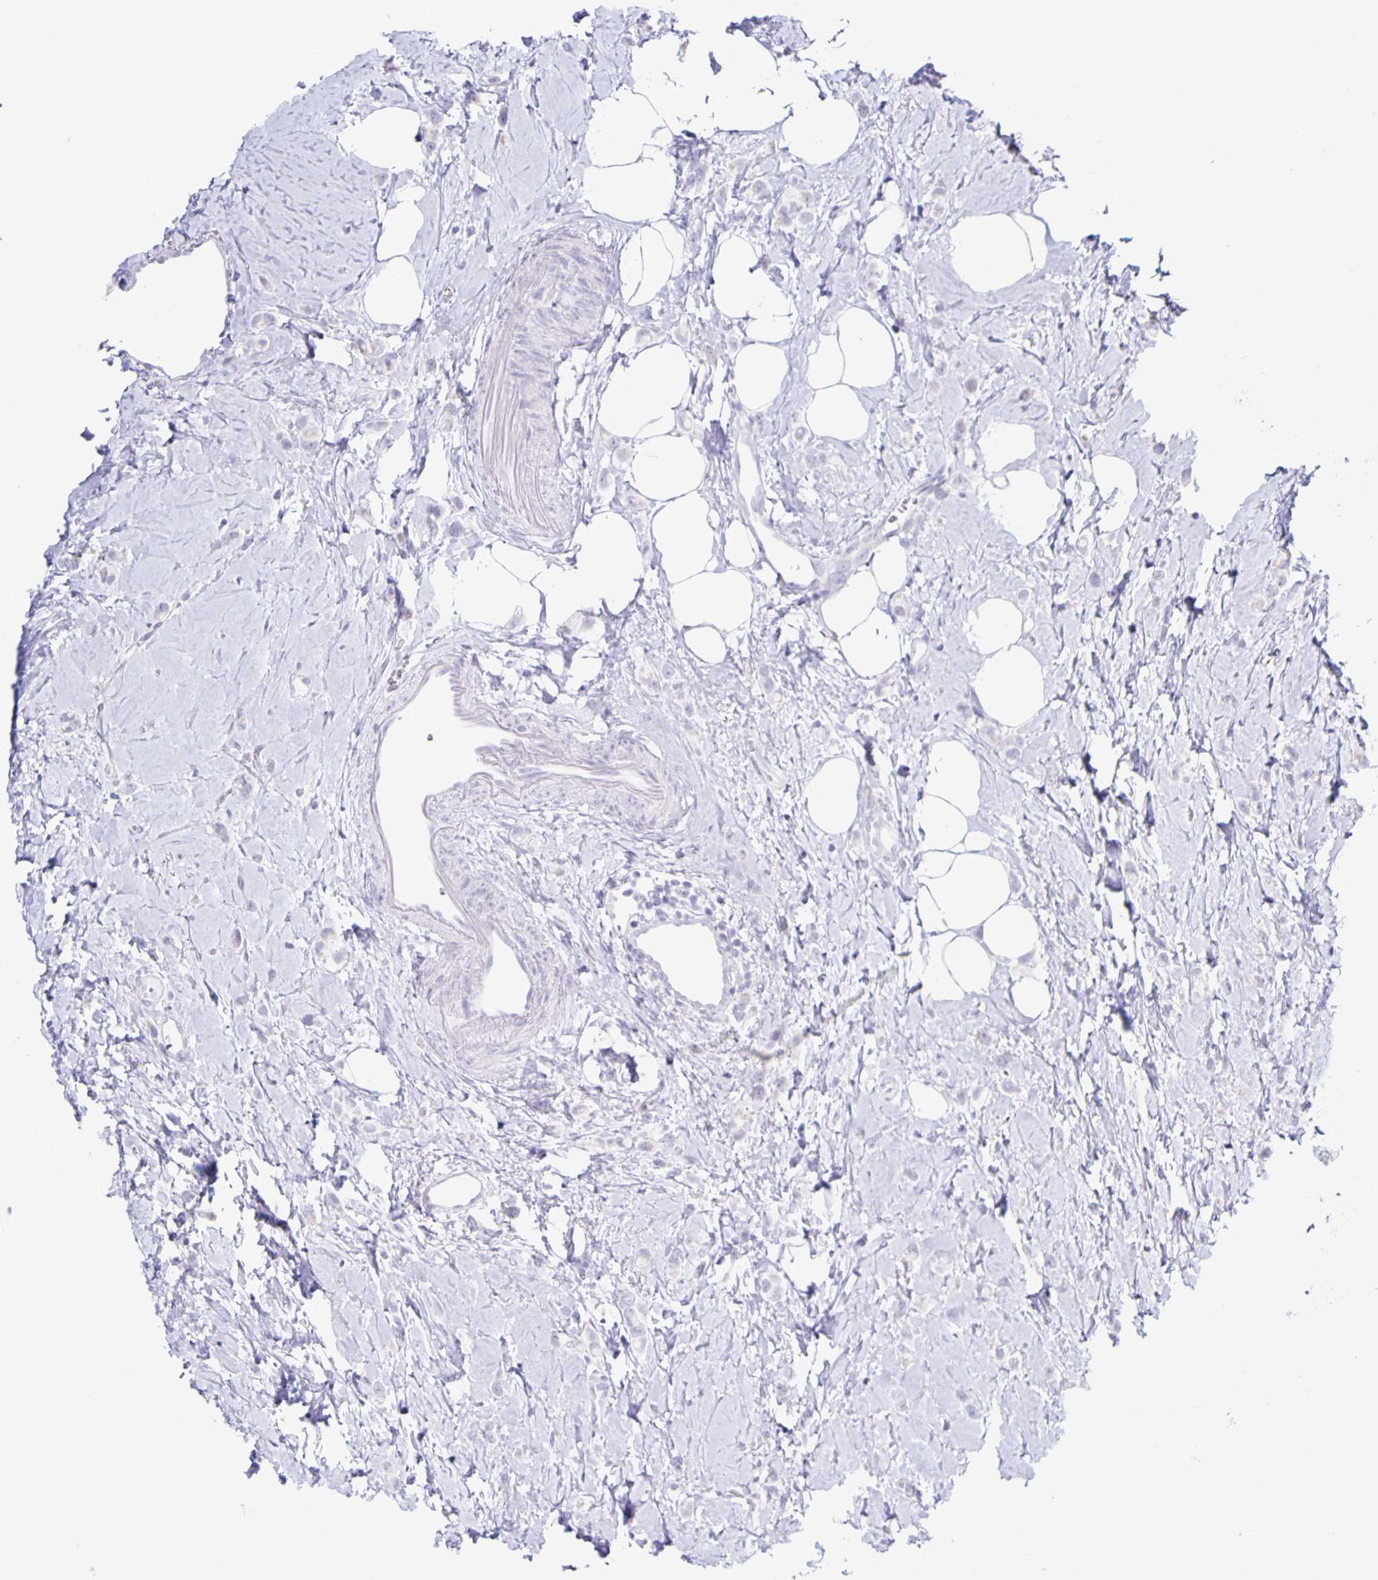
{"staining": {"intensity": "negative", "quantity": "none", "location": "none"}, "tissue": "breast cancer", "cell_type": "Tumor cells", "image_type": "cancer", "snomed": [{"axis": "morphology", "description": "Lobular carcinoma"}, {"axis": "topography", "description": "Breast"}], "caption": "High magnification brightfield microscopy of breast cancer (lobular carcinoma) stained with DAB (brown) and counterstained with hematoxylin (blue): tumor cells show no significant expression.", "gene": "CT45A5", "patient": {"sex": "female", "age": 66}}